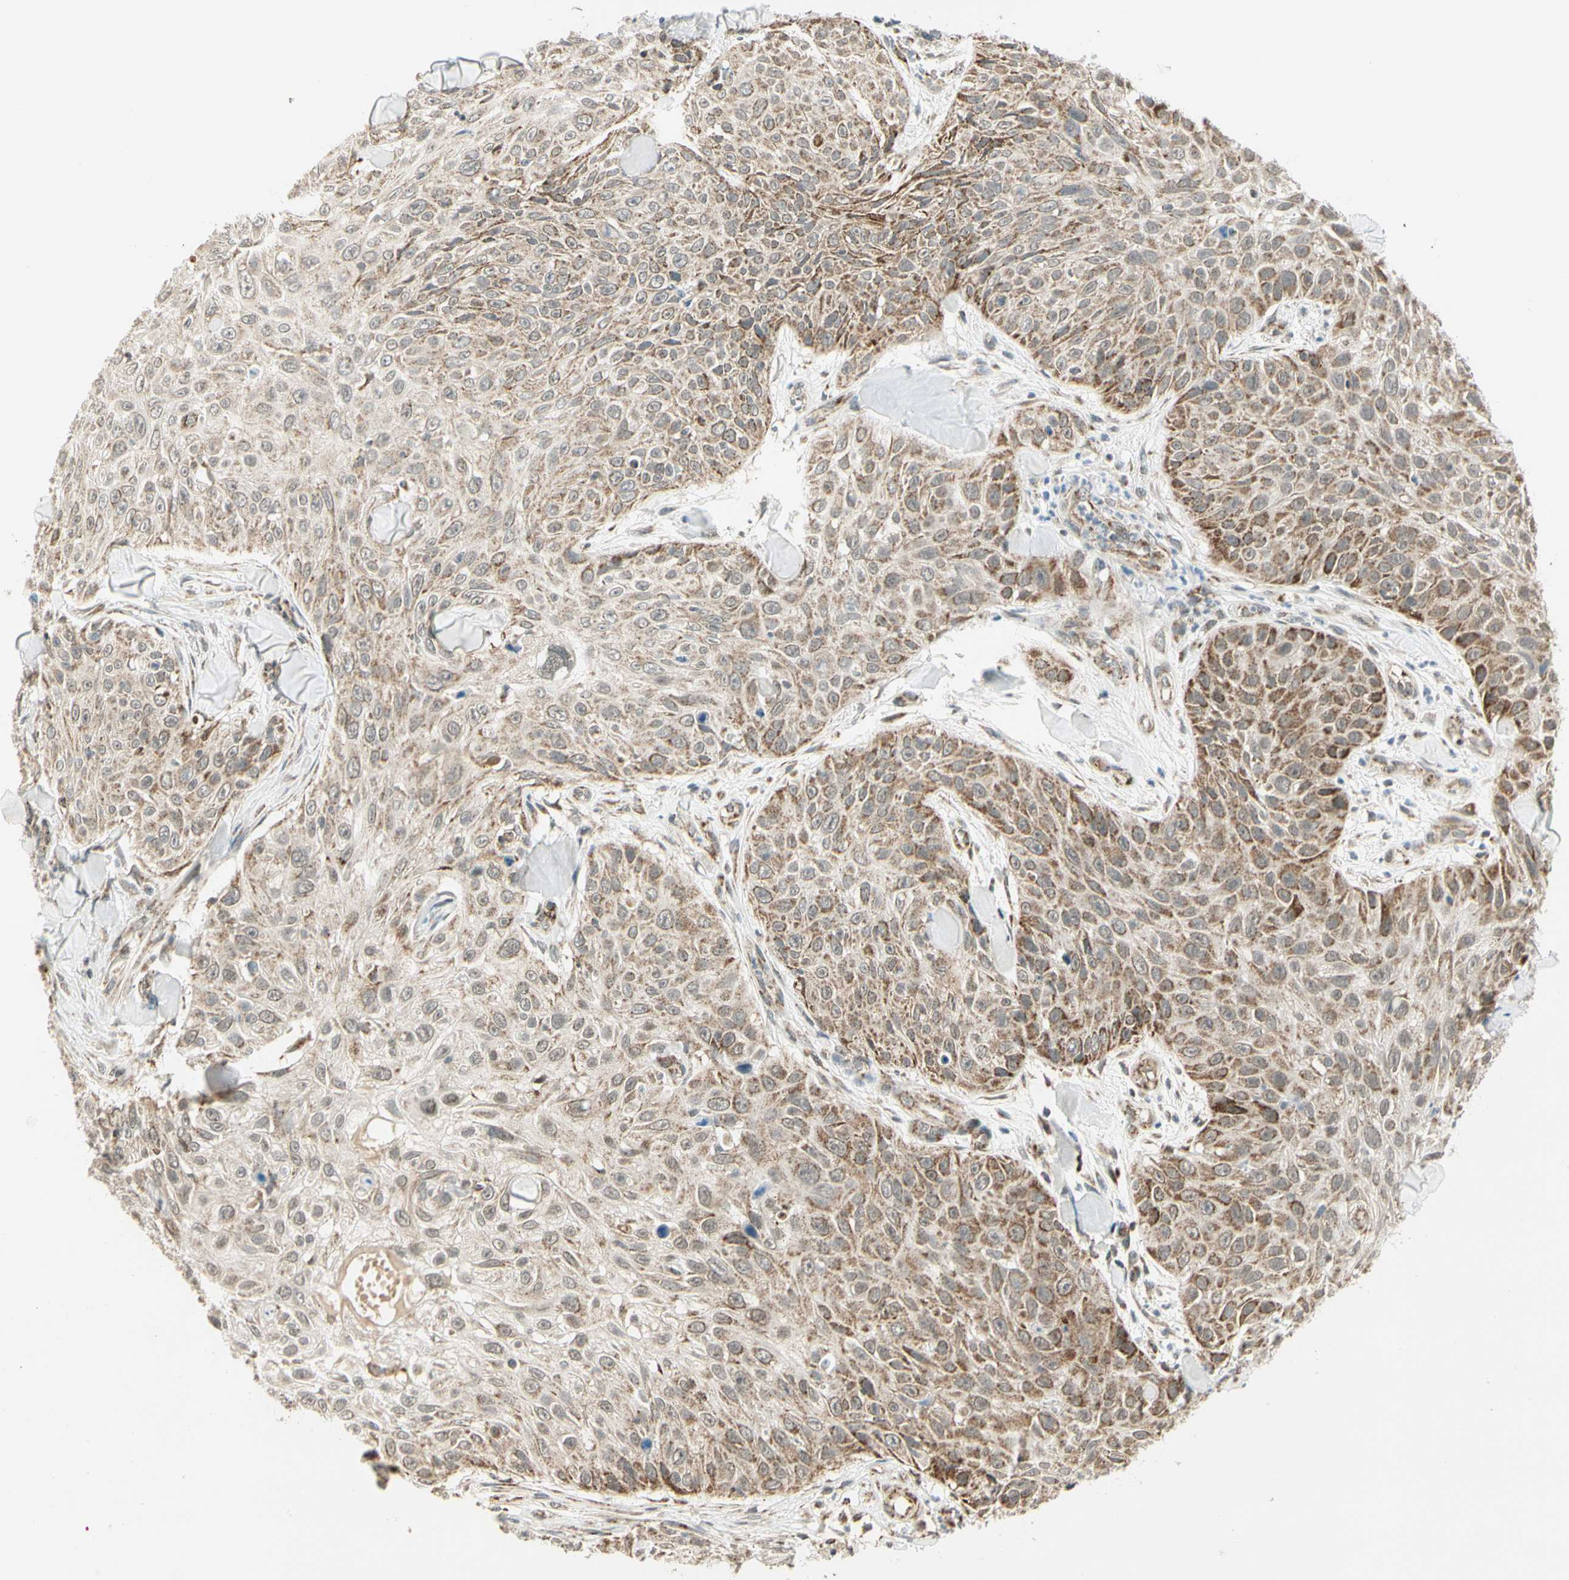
{"staining": {"intensity": "moderate", "quantity": "25%-75%", "location": "cytoplasmic/membranous"}, "tissue": "skin cancer", "cell_type": "Tumor cells", "image_type": "cancer", "snomed": [{"axis": "morphology", "description": "Squamous cell carcinoma, NOS"}, {"axis": "topography", "description": "Skin"}], "caption": "A medium amount of moderate cytoplasmic/membranous expression is seen in approximately 25%-75% of tumor cells in skin cancer (squamous cell carcinoma) tissue.", "gene": "KHDC4", "patient": {"sex": "male", "age": 86}}